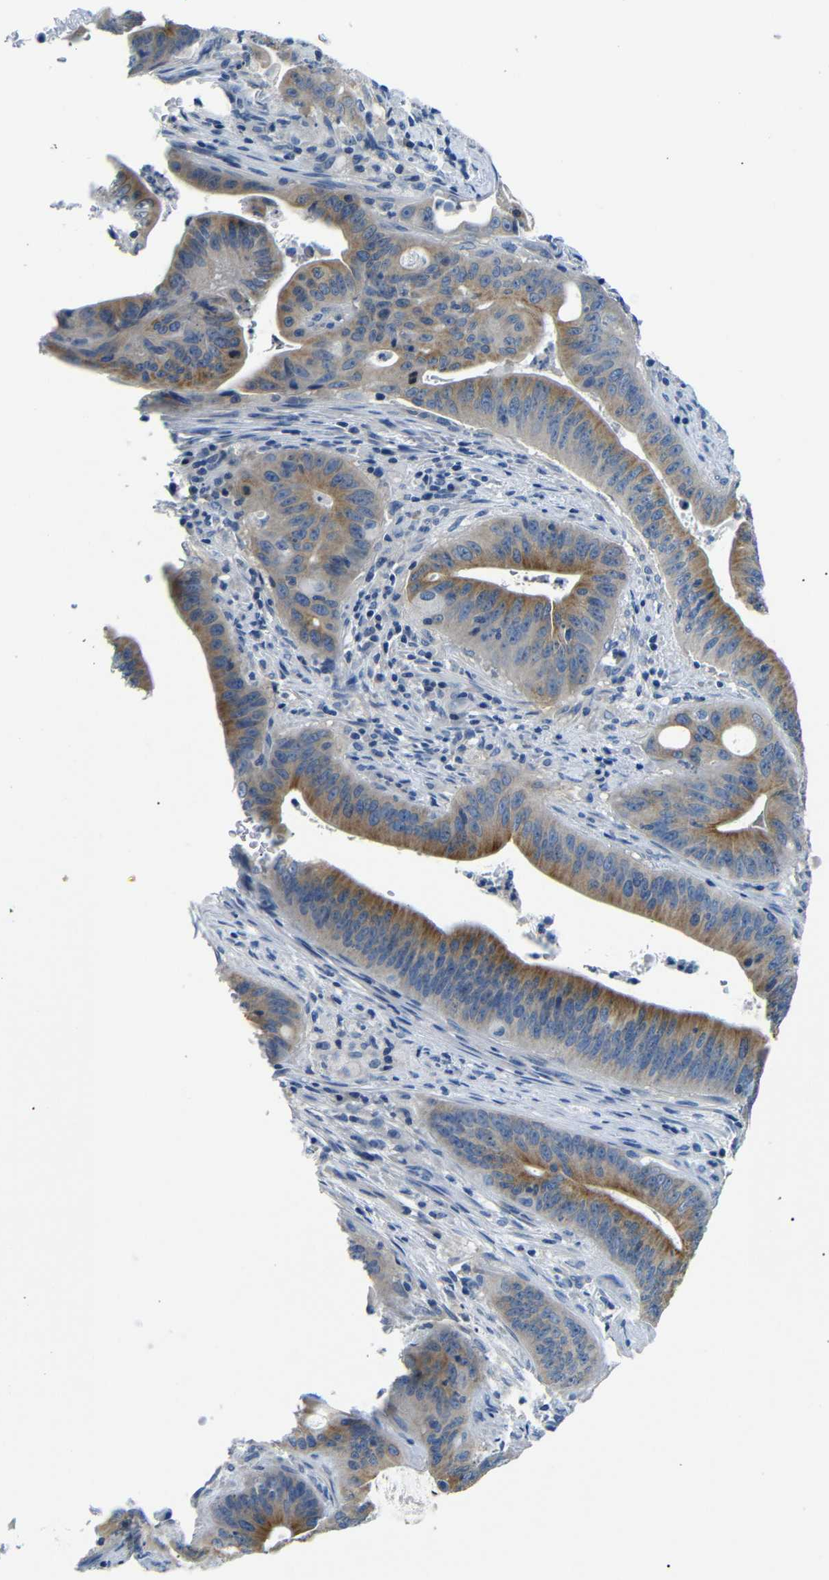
{"staining": {"intensity": "moderate", "quantity": ">75%", "location": "cytoplasmic/membranous"}, "tissue": "pancreatic cancer", "cell_type": "Tumor cells", "image_type": "cancer", "snomed": [{"axis": "morphology", "description": "Normal tissue, NOS"}, {"axis": "topography", "description": "Lymph node"}], "caption": "A micrograph of pancreatic cancer stained for a protein reveals moderate cytoplasmic/membranous brown staining in tumor cells.", "gene": "DCP1A", "patient": {"sex": "male", "age": 62}}